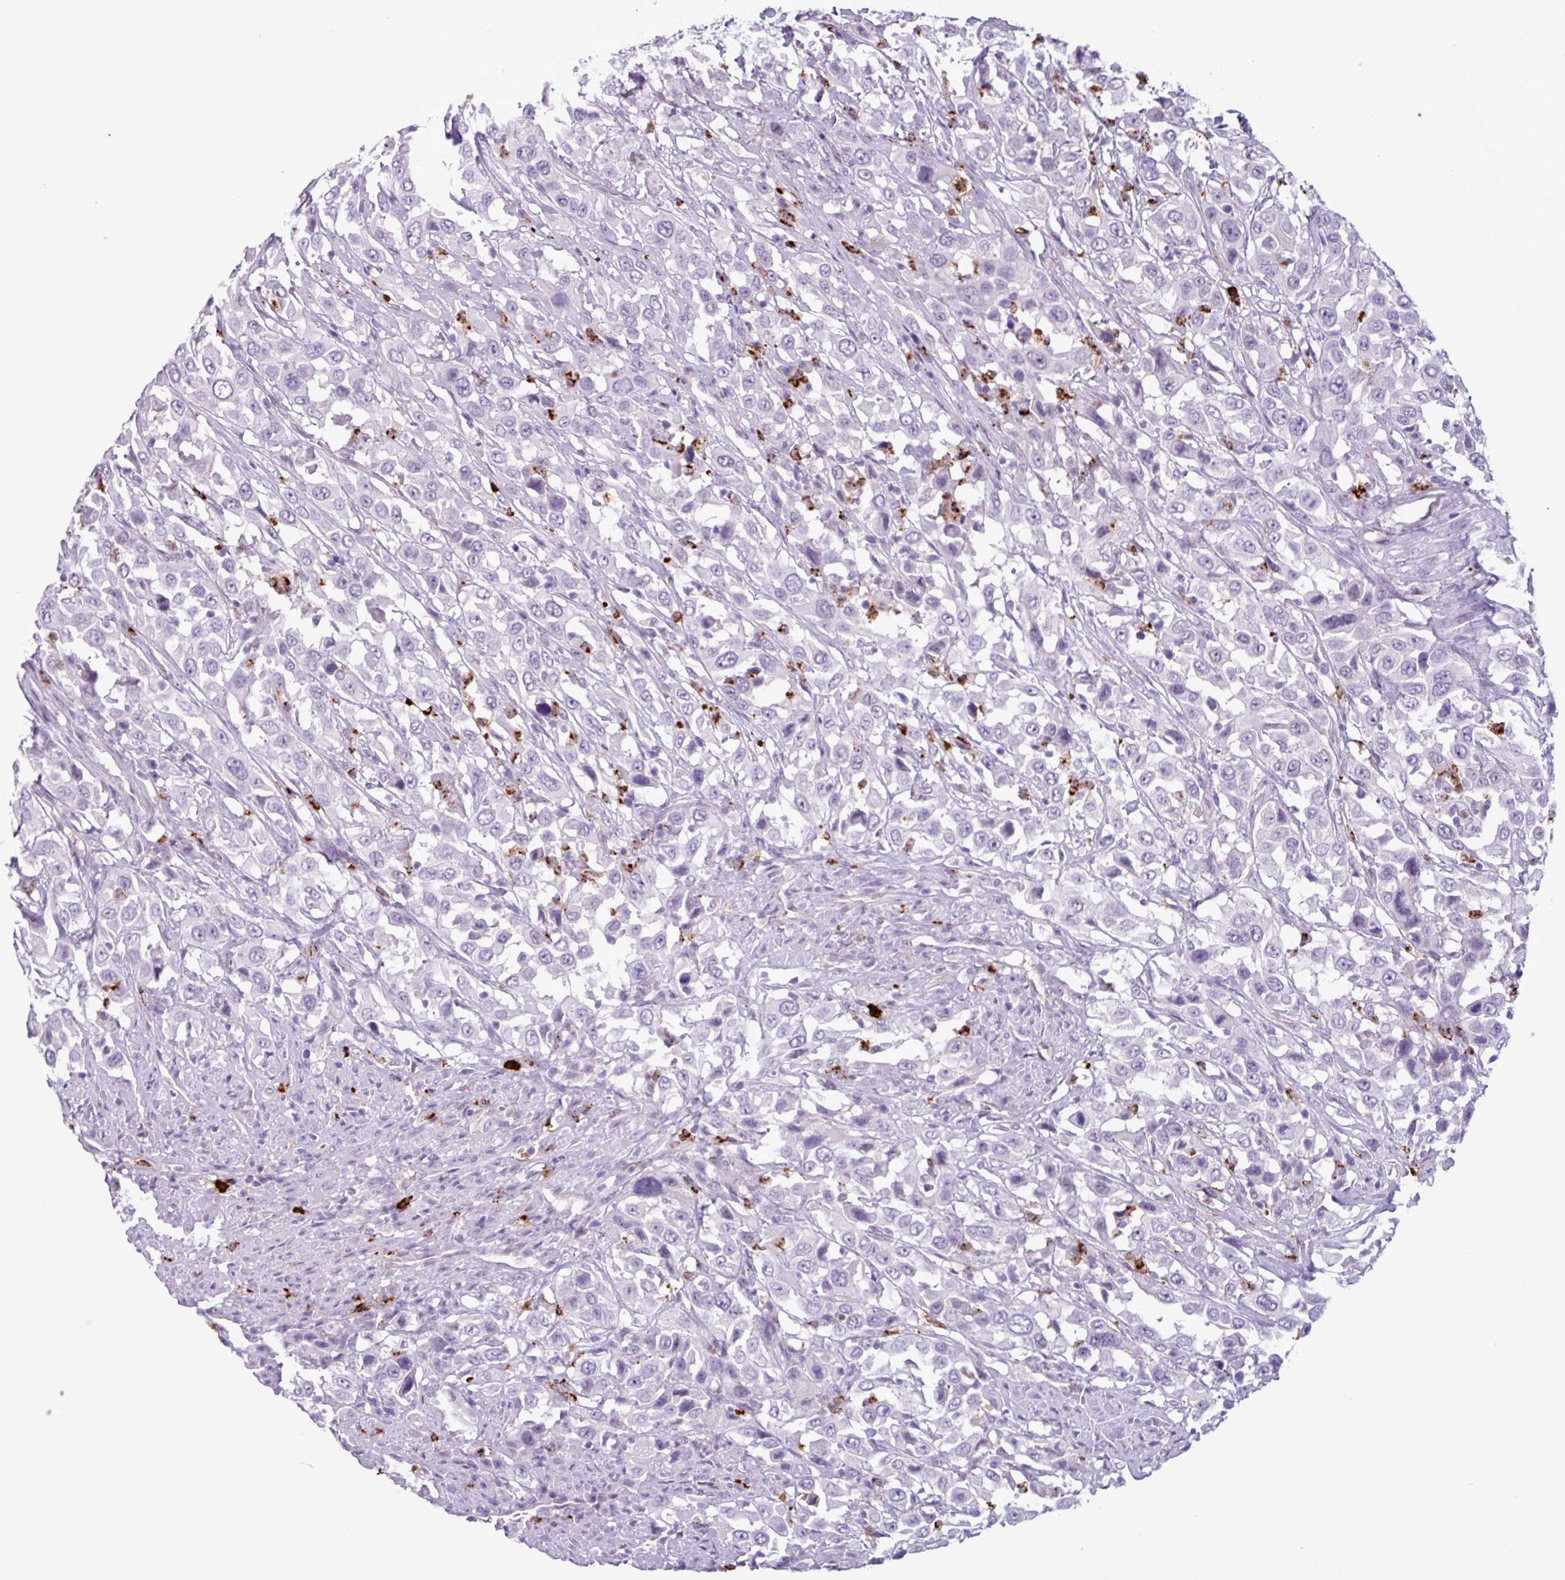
{"staining": {"intensity": "negative", "quantity": "none", "location": "none"}, "tissue": "urothelial cancer", "cell_type": "Tumor cells", "image_type": "cancer", "snomed": [{"axis": "morphology", "description": "Urothelial carcinoma, High grade"}, {"axis": "topography", "description": "Urinary bladder"}], "caption": "This micrograph is of urothelial cancer stained with immunohistochemistry (IHC) to label a protein in brown with the nuclei are counter-stained blue. There is no positivity in tumor cells.", "gene": "TMEM178A", "patient": {"sex": "male", "age": 61}}